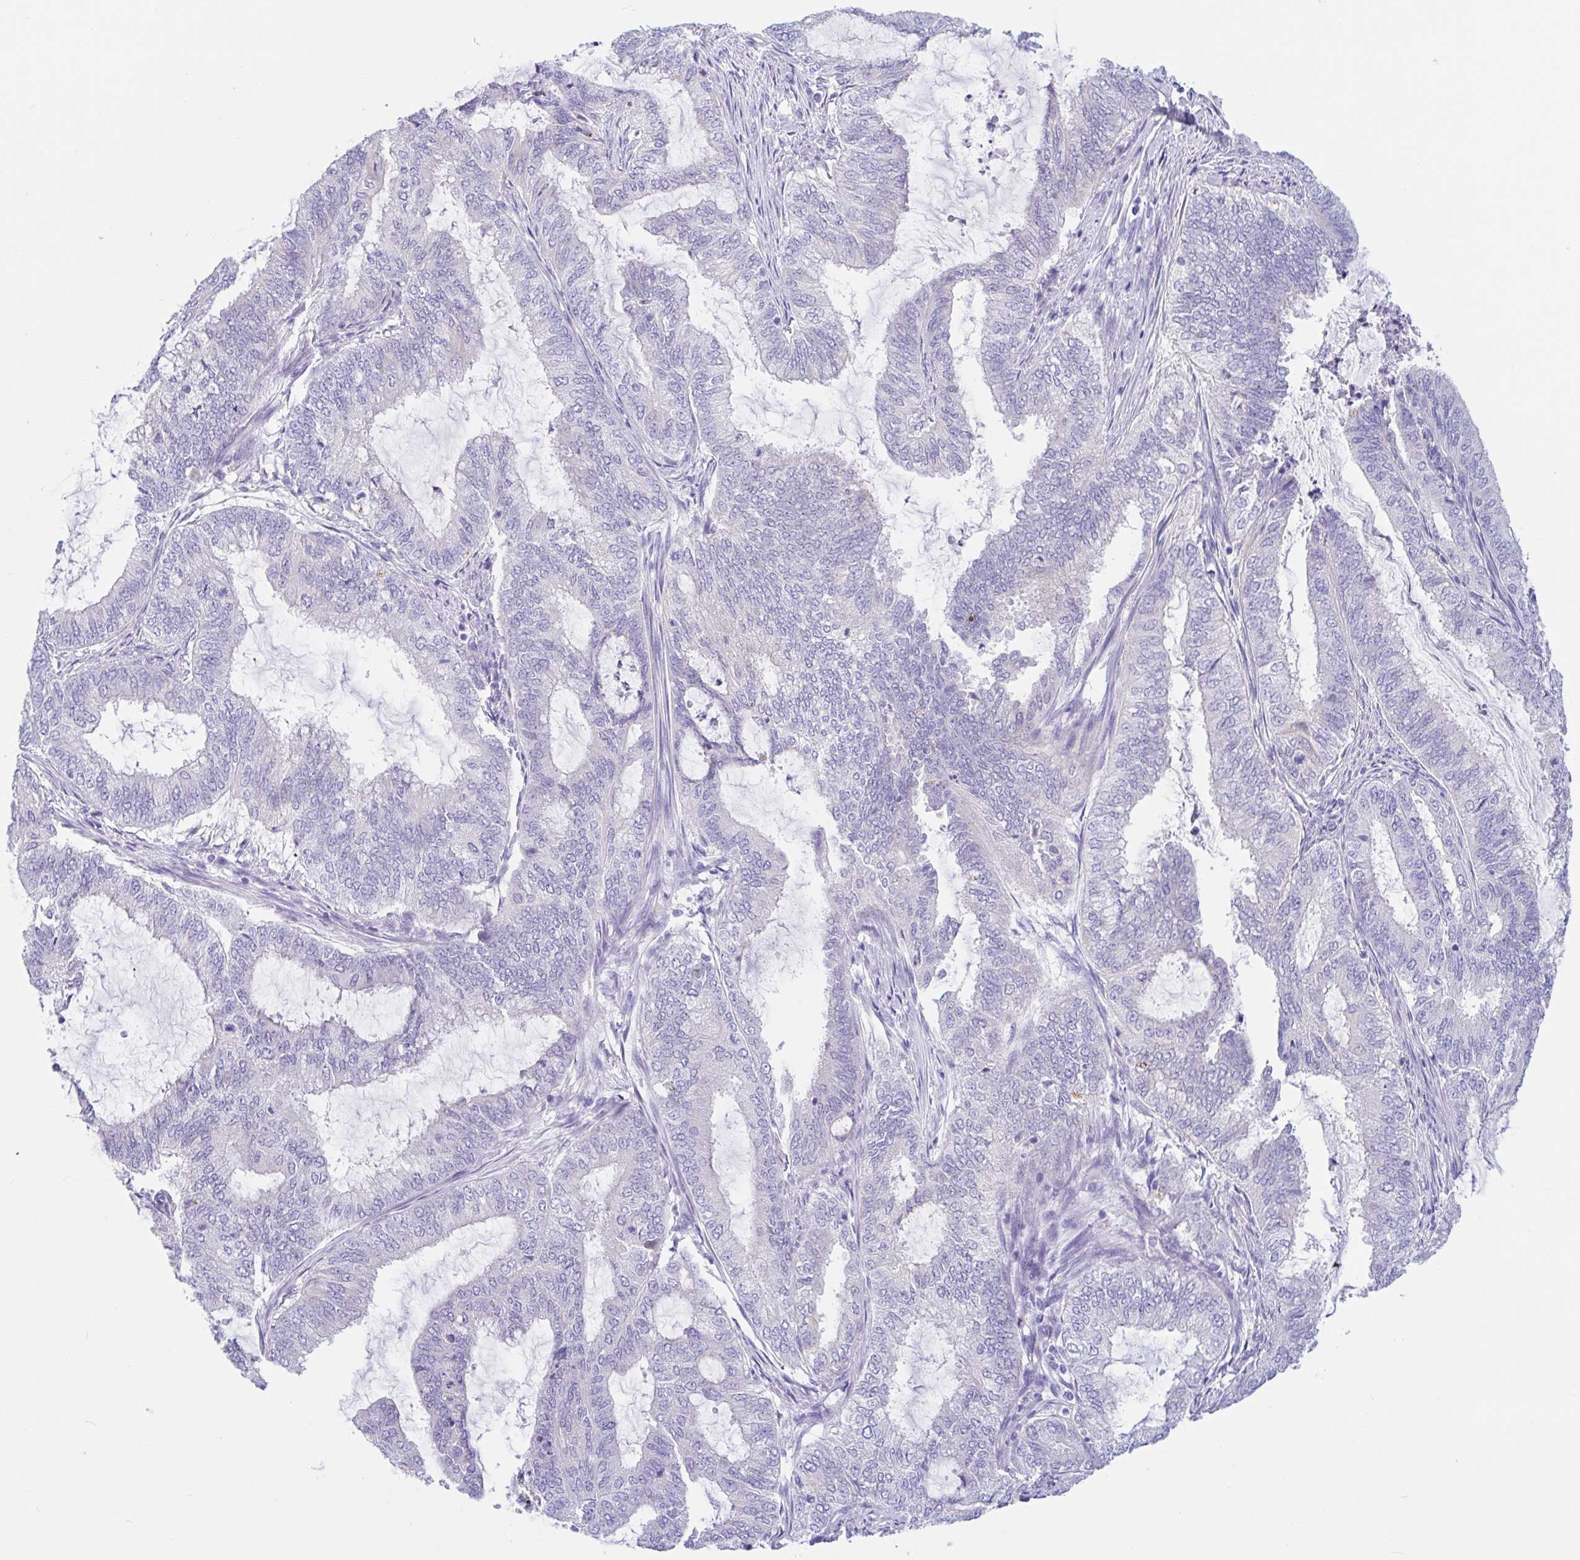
{"staining": {"intensity": "negative", "quantity": "none", "location": "none"}, "tissue": "endometrial cancer", "cell_type": "Tumor cells", "image_type": "cancer", "snomed": [{"axis": "morphology", "description": "Adenocarcinoma, NOS"}, {"axis": "topography", "description": "Endometrium"}], "caption": "A histopathology image of human adenocarcinoma (endometrial) is negative for staining in tumor cells.", "gene": "OR6N2", "patient": {"sex": "female", "age": 51}}